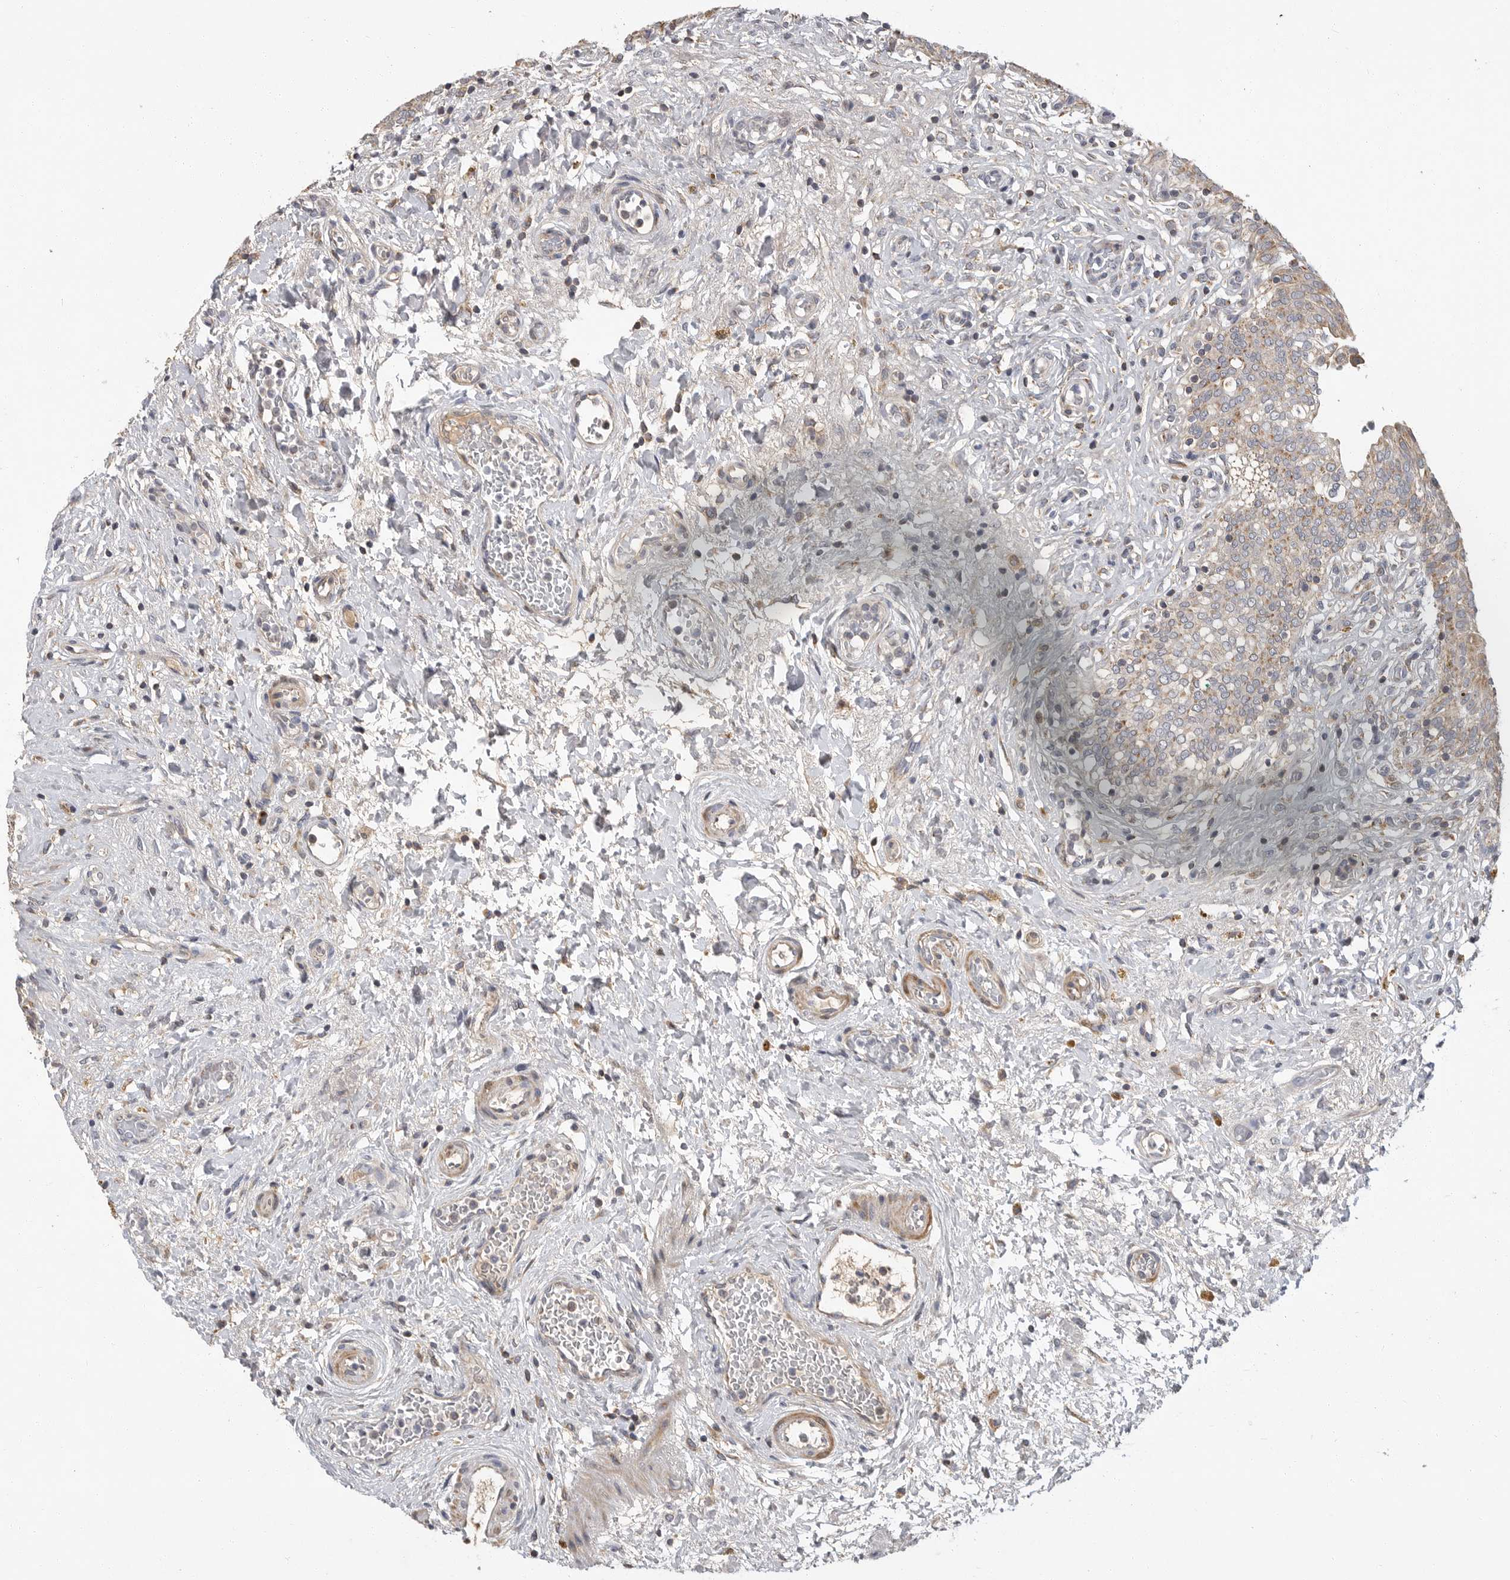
{"staining": {"intensity": "moderate", "quantity": ">75%", "location": "cytoplasmic/membranous"}, "tissue": "urinary bladder", "cell_type": "Urothelial cells", "image_type": "normal", "snomed": [{"axis": "morphology", "description": "Urothelial carcinoma, High grade"}, {"axis": "topography", "description": "Urinary bladder"}], "caption": "This micrograph shows immunohistochemistry (IHC) staining of benign human urinary bladder, with medium moderate cytoplasmic/membranous positivity in about >75% of urothelial cells.", "gene": "KYAT3", "patient": {"sex": "male", "age": 46}}